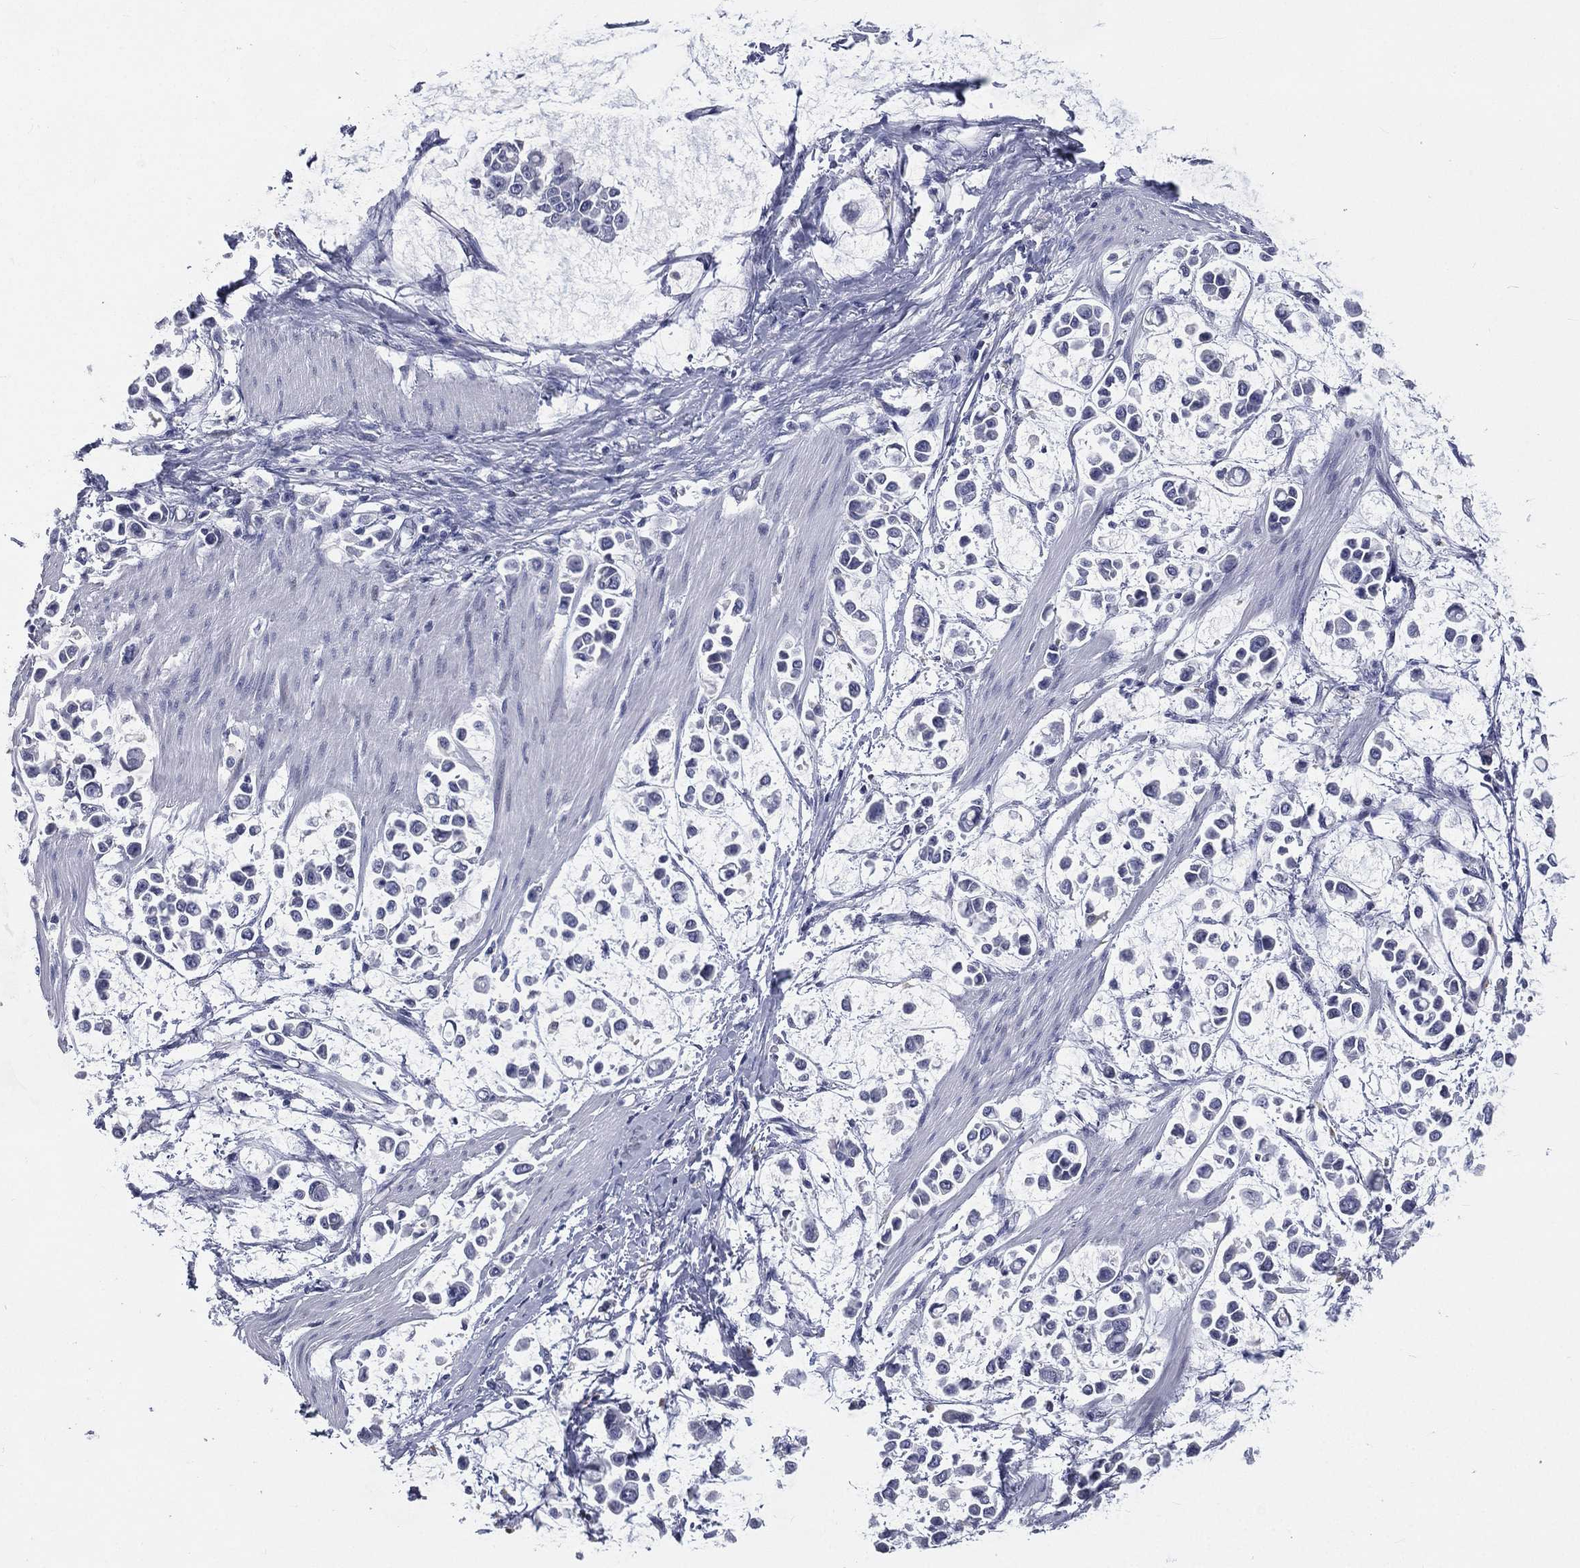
{"staining": {"intensity": "negative", "quantity": "none", "location": "none"}, "tissue": "stomach cancer", "cell_type": "Tumor cells", "image_type": "cancer", "snomed": [{"axis": "morphology", "description": "Adenocarcinoma, NOS"}, {"axis": "topography", "description": "Stomach"}], "caption": "Immunohistochemistry (IHC) histopathology image of human stomach adenocarcinoma stained for a protein (brown), which exhibits no expression in tumor cells.", "gene": "IFT27", "patient": {"sex": "male", "age": 82}}